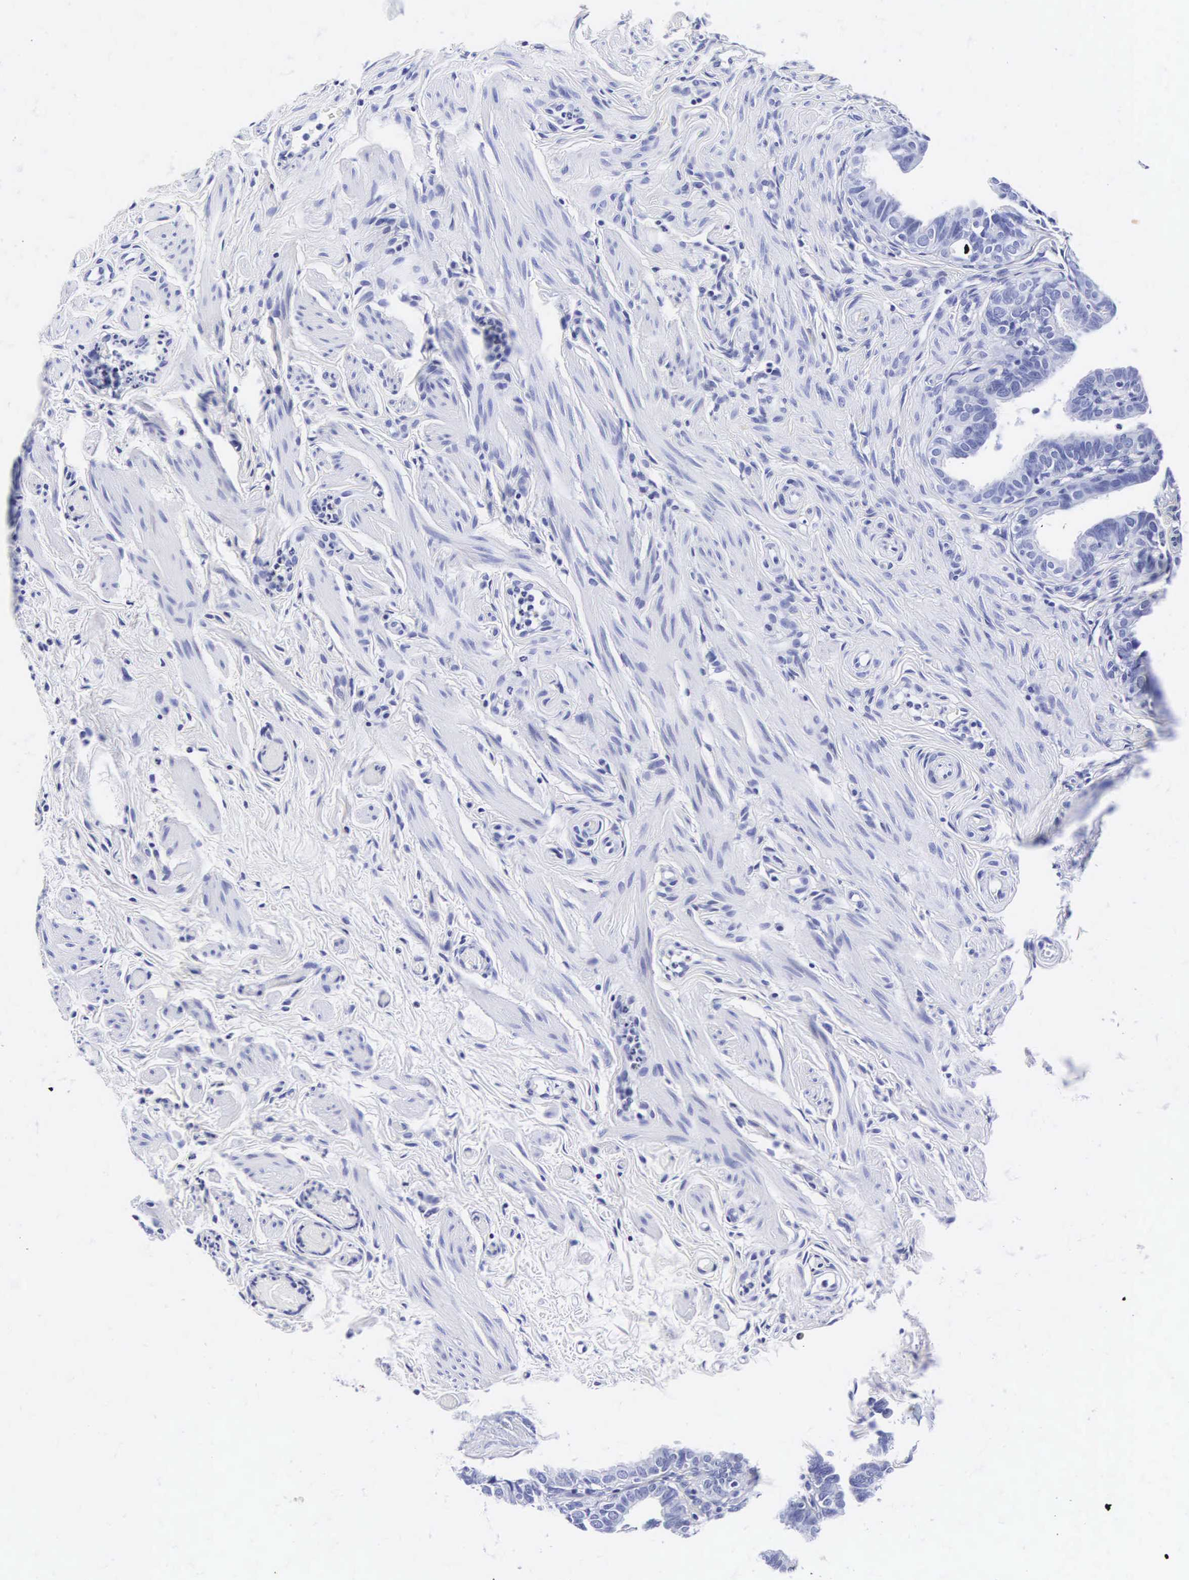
{"staining": {"intensity": "negative", "quantity": "none", "location": "none"}, "tissue": "fallopian tube", "cell_type": "Glandular cells", "image_type": "normal", "snomed": [{"axis": "morphology", "description": "Normal tissue, NOS"}, {"axis": "topography", "description": "Fallopian tube"}], "caption": "Histopathology image shows no significant protein expression in glandular cells of normal fallopian tube.", "gene": "INS", "patient": {"sex": "female", "age": 41}}